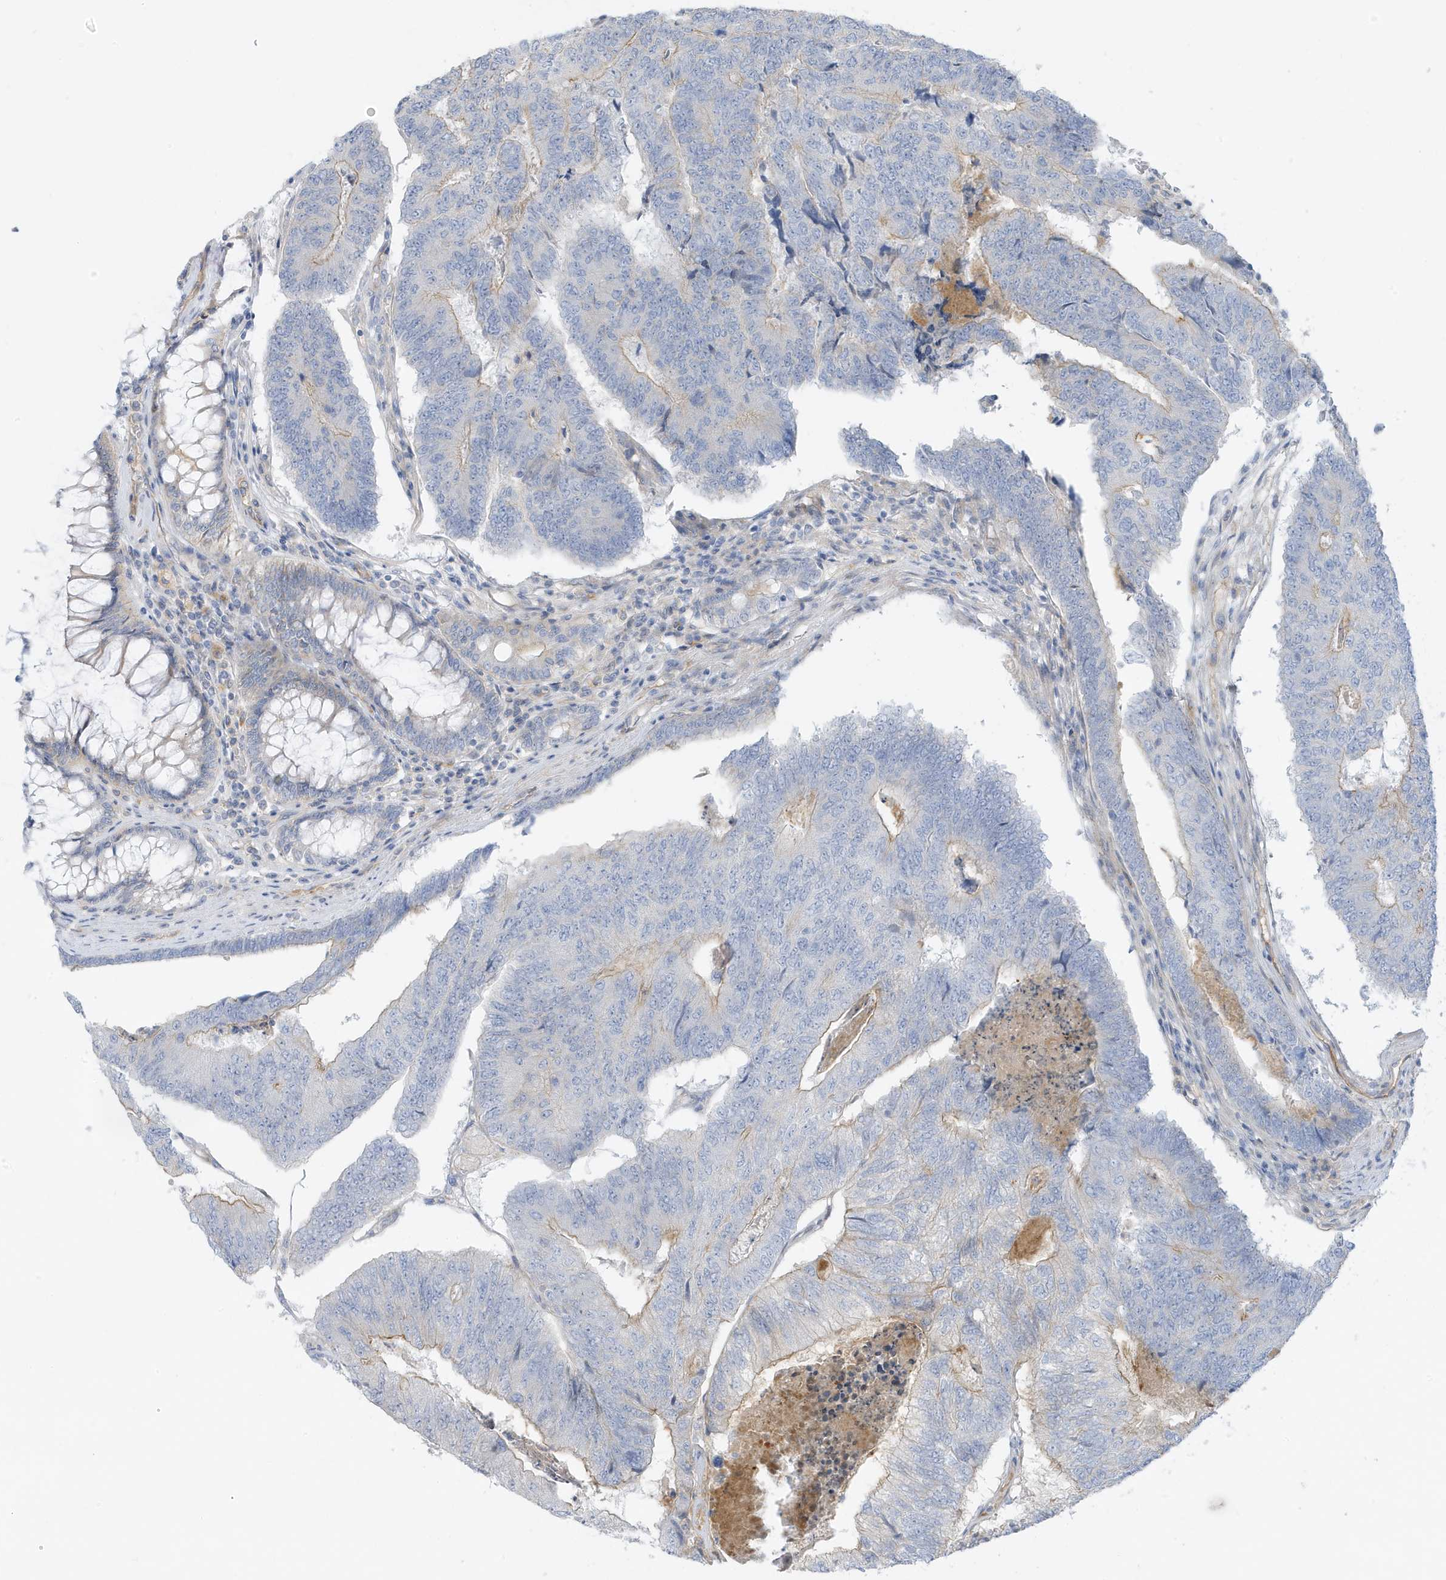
{"staining": {"intensity": "weak", "quantity": "<25%", "location": "cytoplasmic/membranous"}, "tissue": "colorectal cancer", "cell_type": "Tumor cells", "image_type": "cancer", "snomed": [{"axis": "morphology", "description": "Adenocarcinoma, NOS"}, {"axis": "topography", "description": "Colon"}], "caption": "IHC of colorectal cancer (adenocarcinoma) exhibits no positivity in tumor cells.", "gene": "ATP13A5", "patient": {"sex": "female", "age": 67}}